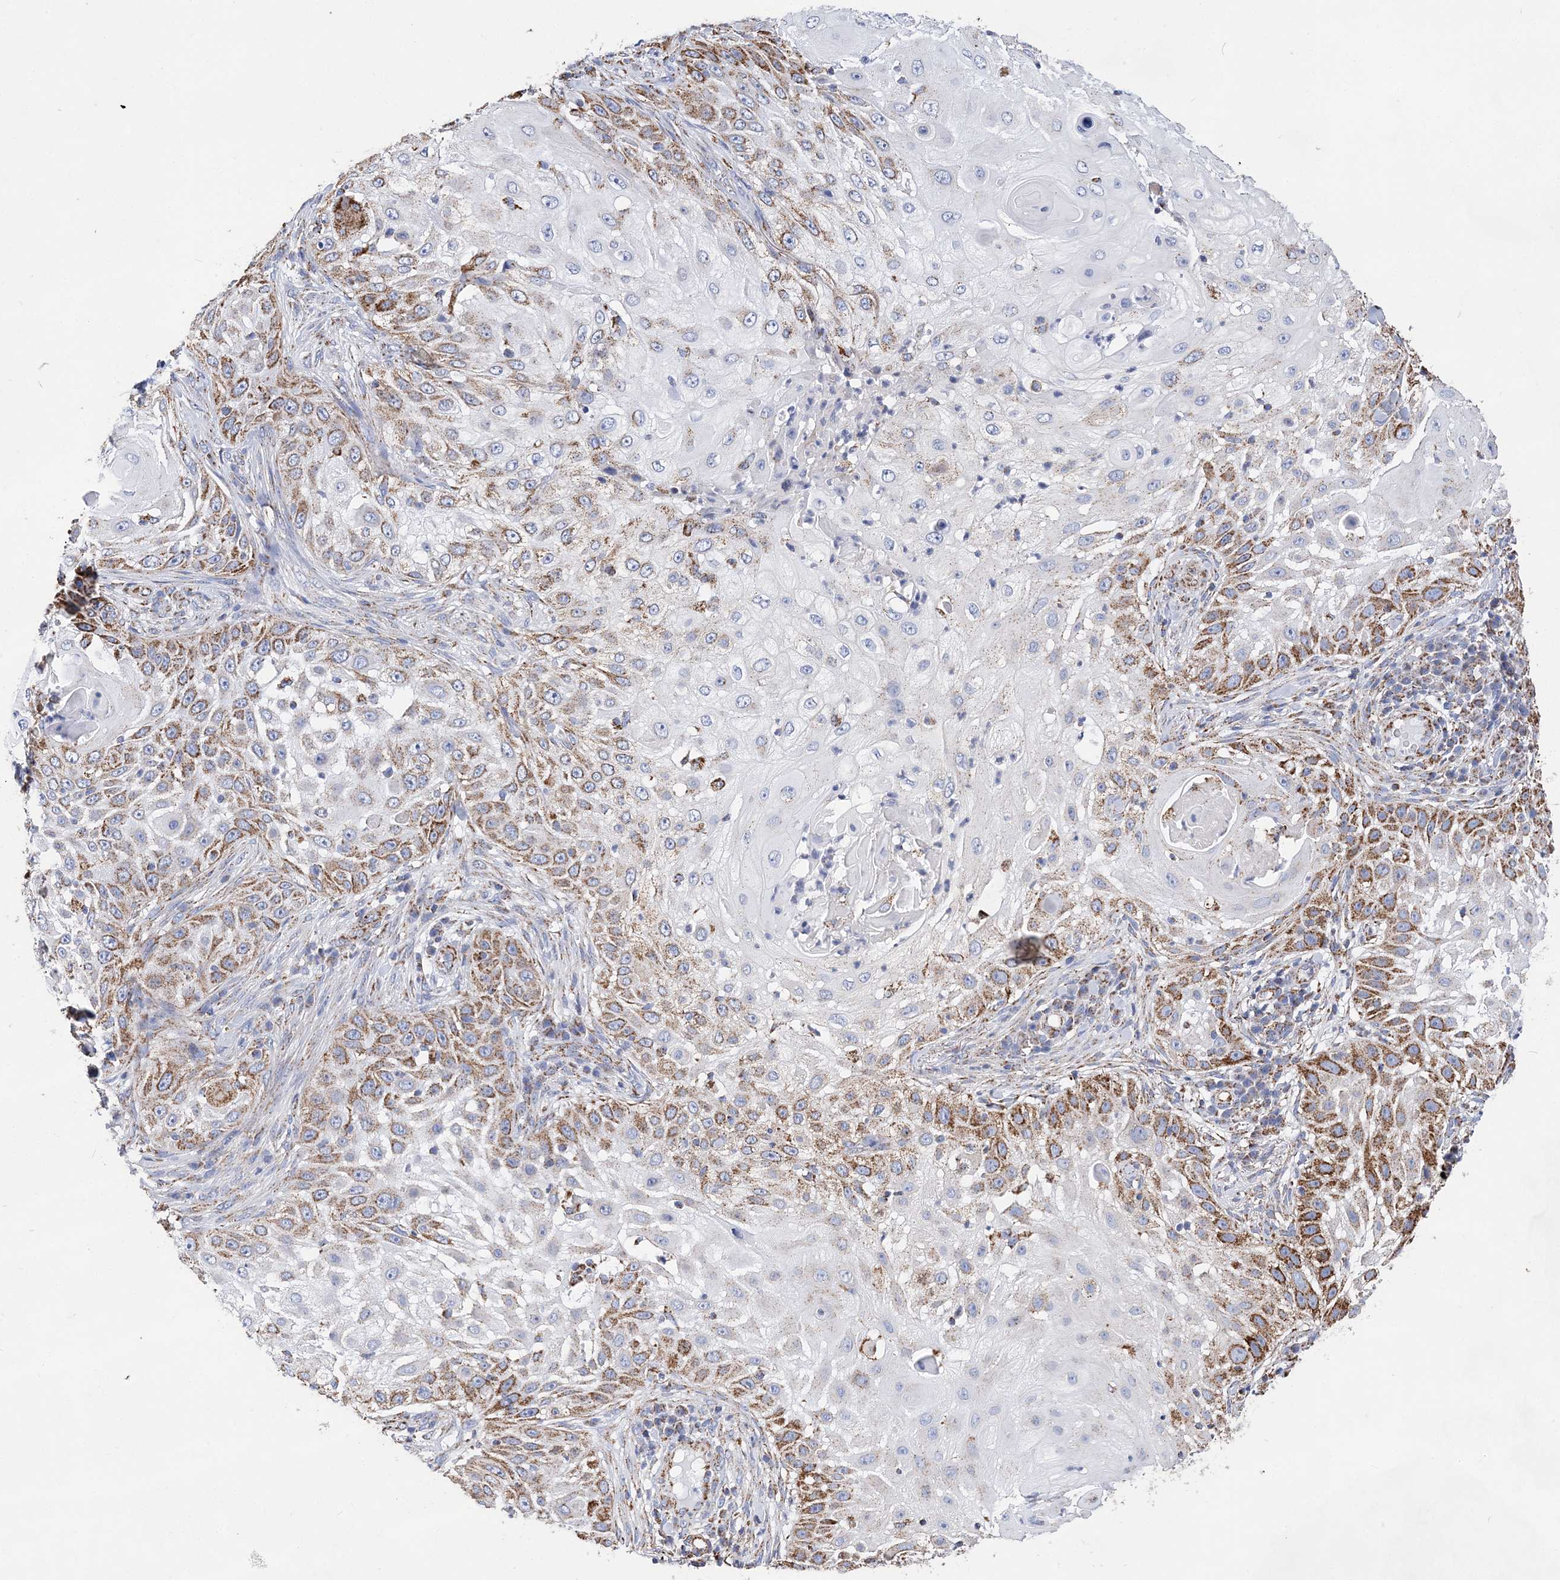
{"staining": {"intensity": "moderate", "quantity": "25%-75%", "location": "cytoplasmic/membranous"}, "tissue": "skin cancer", "cell_type": "Tumor cells", "image_type": "cancer", "snomed": [{"axis": "morphology", "description": "Squamous cell carcinoma, NOS"}, {"axis": "topography", "description": "Skin"}], "caption": "This is a photomicrograph of immunohistochemistry (IHC) staining of skin squamous cell carcinoma, which shows moderate staining in the cytoplasmic/membranous of tumor cells.", "gene": "ACOT9", "patient": {"sex": "female", "age": 44}}